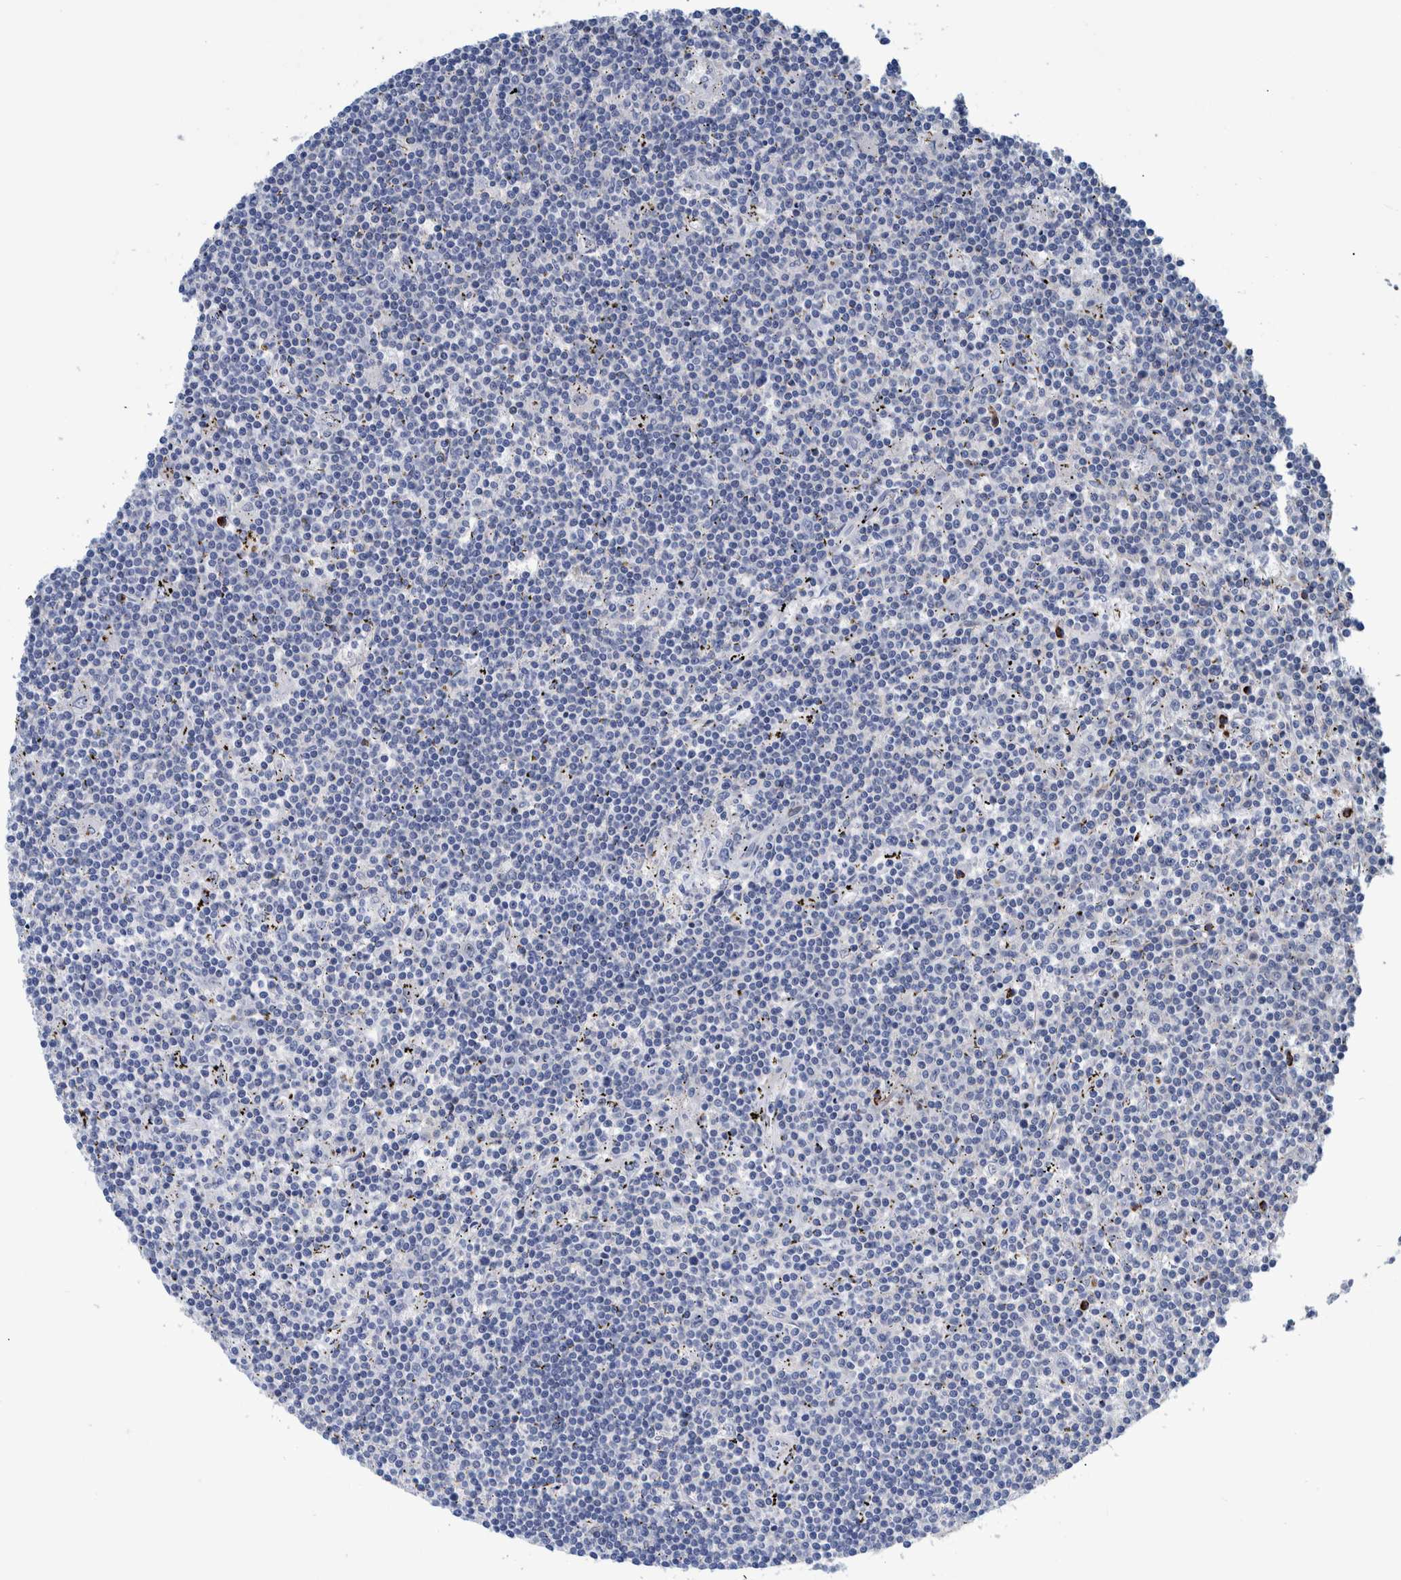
{"staining": {"intensity": "negative", "quantity": "none", "location": "none"}, "tissue": "lymphoma", "cell_type": "Tumor cells", "image_type": "cancer", "snomed": [{"axis": "morphology", "description": "Malignant lymphoma, non-Hodgkin's type, Low grade"}, {"axis": "topography", "description": "Spleen"}], "caption": "This is an immunohistochemistry (IHC) micrograph of human lymphoma. There is no expression in tumor cells.", "gene": "MKS1", "patient": {"sex": "male", "age": 76}}